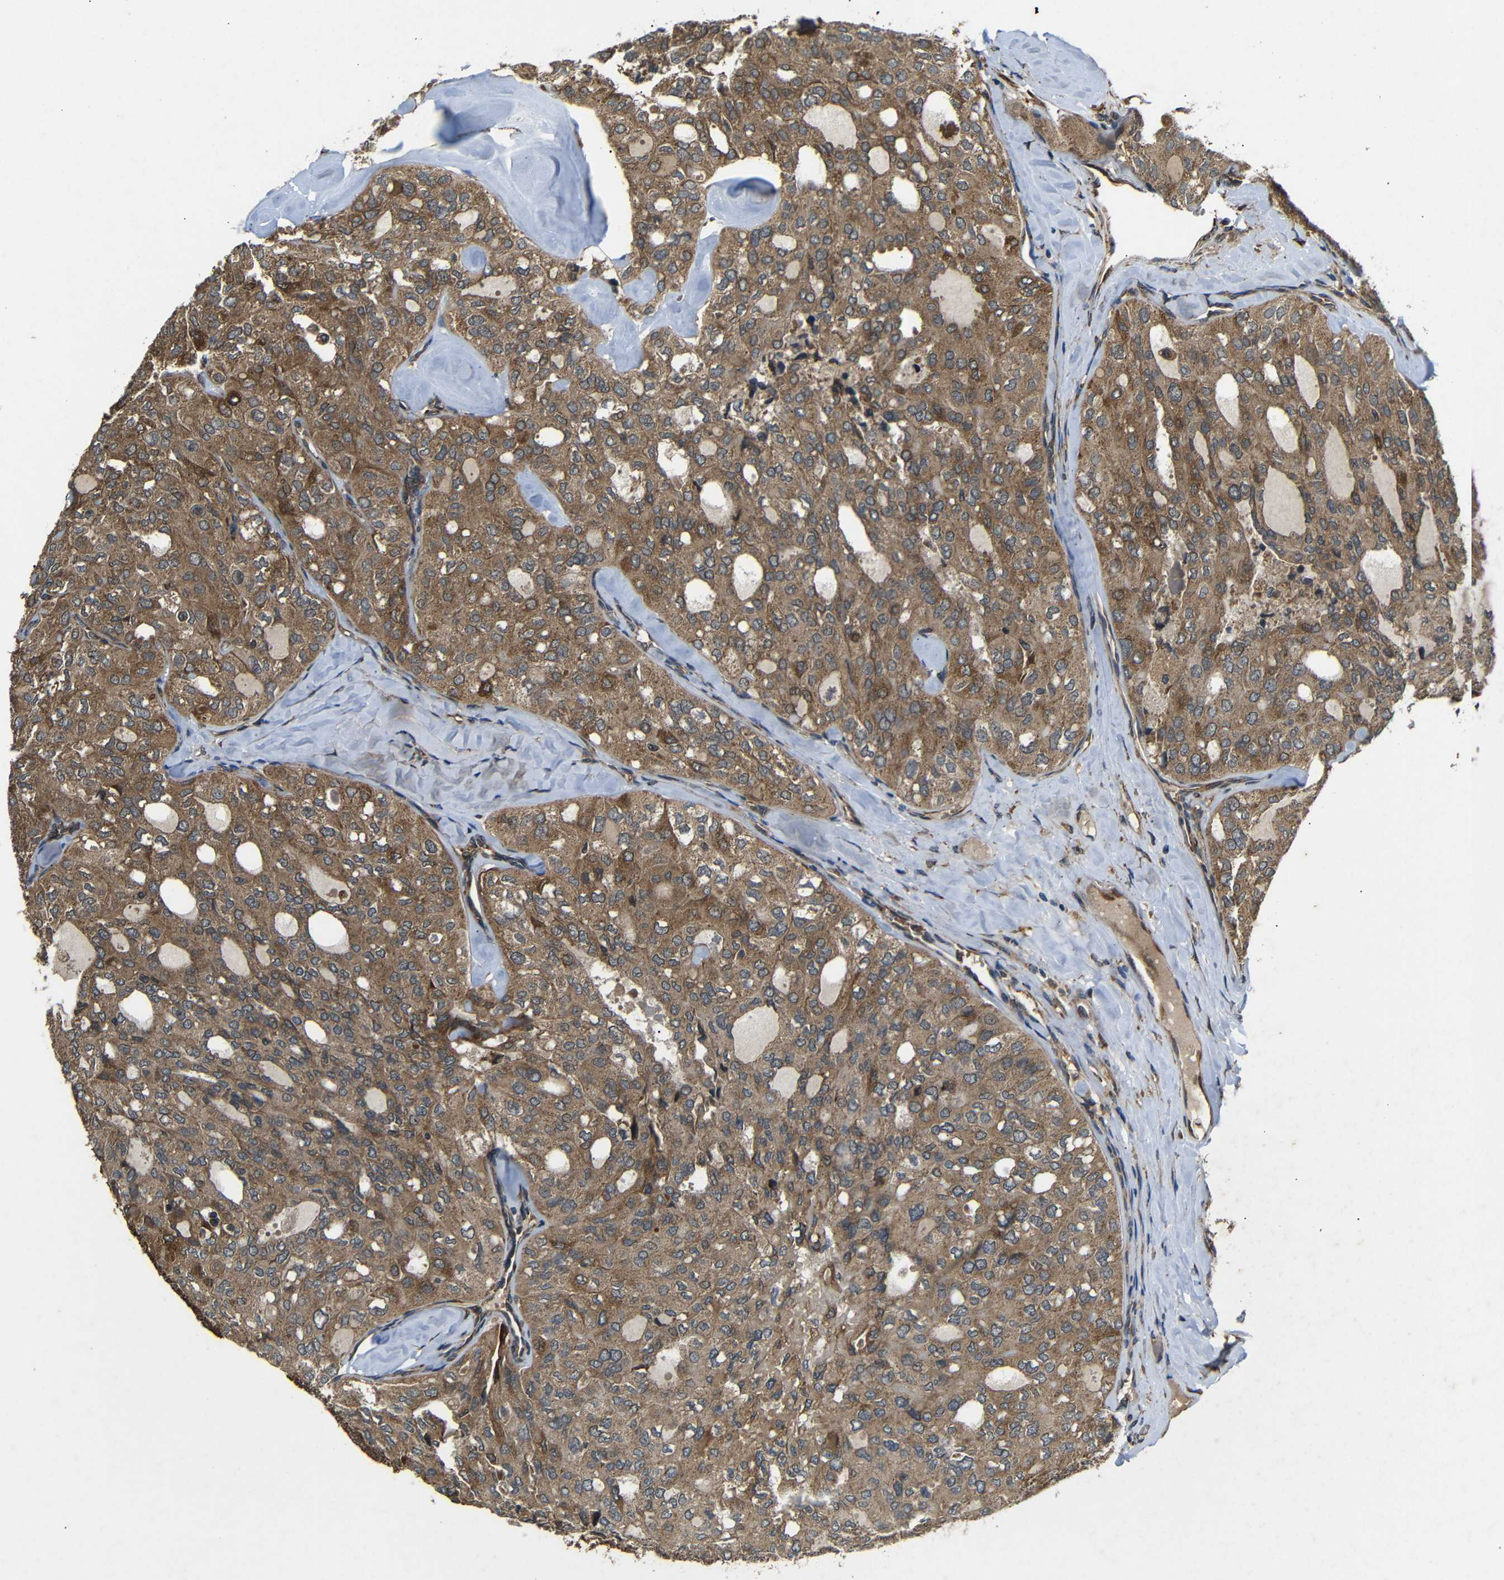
{"staining": {"intensity": "moderate", "quantity": ">75%", "location": "cytoplasmic/membranous"}, "tissue": "thyroid cancer", "cell_type": "Tumor cells", "image_type": "cancer", "snomed": [{"axis": "morphology", "description": "Follicular adenoma carcinoma, NOS"}, {"axis": "topography", "description": "Thyroid gland"}], "caption": "A medium amount of moderate cytoplasmic/membranous staining is identified in about >75% of tumor cells in follicular adenoma carcinoma (thyroid) tissue.", "gene": "TRPC1", "patient": {"sex": "male", "age": 75}}